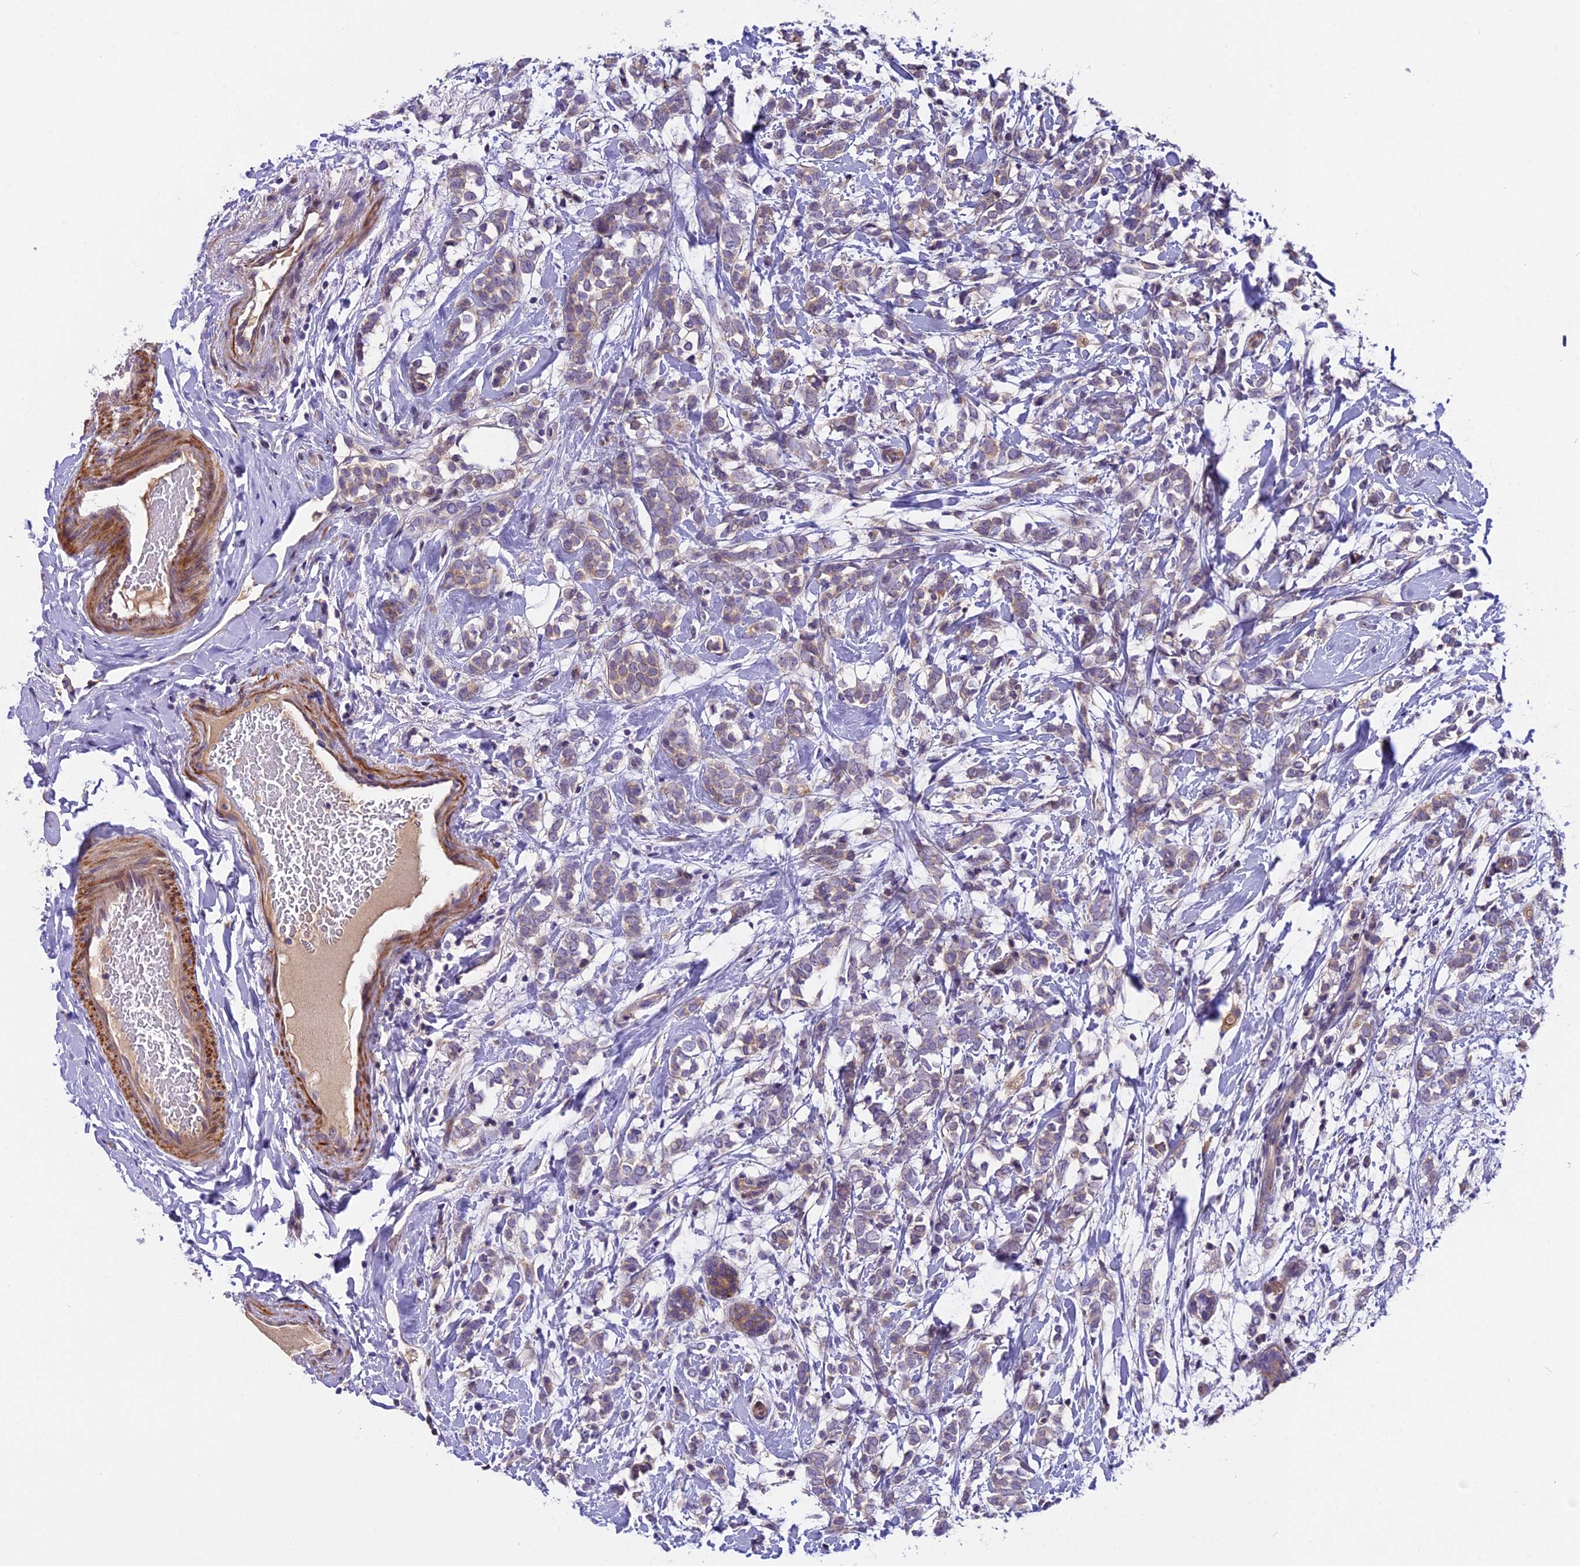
{"staining": {"intensity": "weak", "quantity": "25%-75%", "location": "cytoplasmic/membranous"}, "tissue": "breast cancer", "cell_type": "Tumor cells", "image_type": "cancer", "snomed": [{"axis": "morphology", "description": "Normal tissue, NOS"}, {"axis": "morphology", "description": "Lobular carcinoma"}, {"axis": "topography", "description": "Breast"}], "caption": "A photomicrograph of breast cancer (lobular carcinoma) stained for a protein reveals weak cytoplasmic/membranous brown staining in tumor cells.", "gene": "FAM98C", "patient": {"sex": "female", "age": 47}}